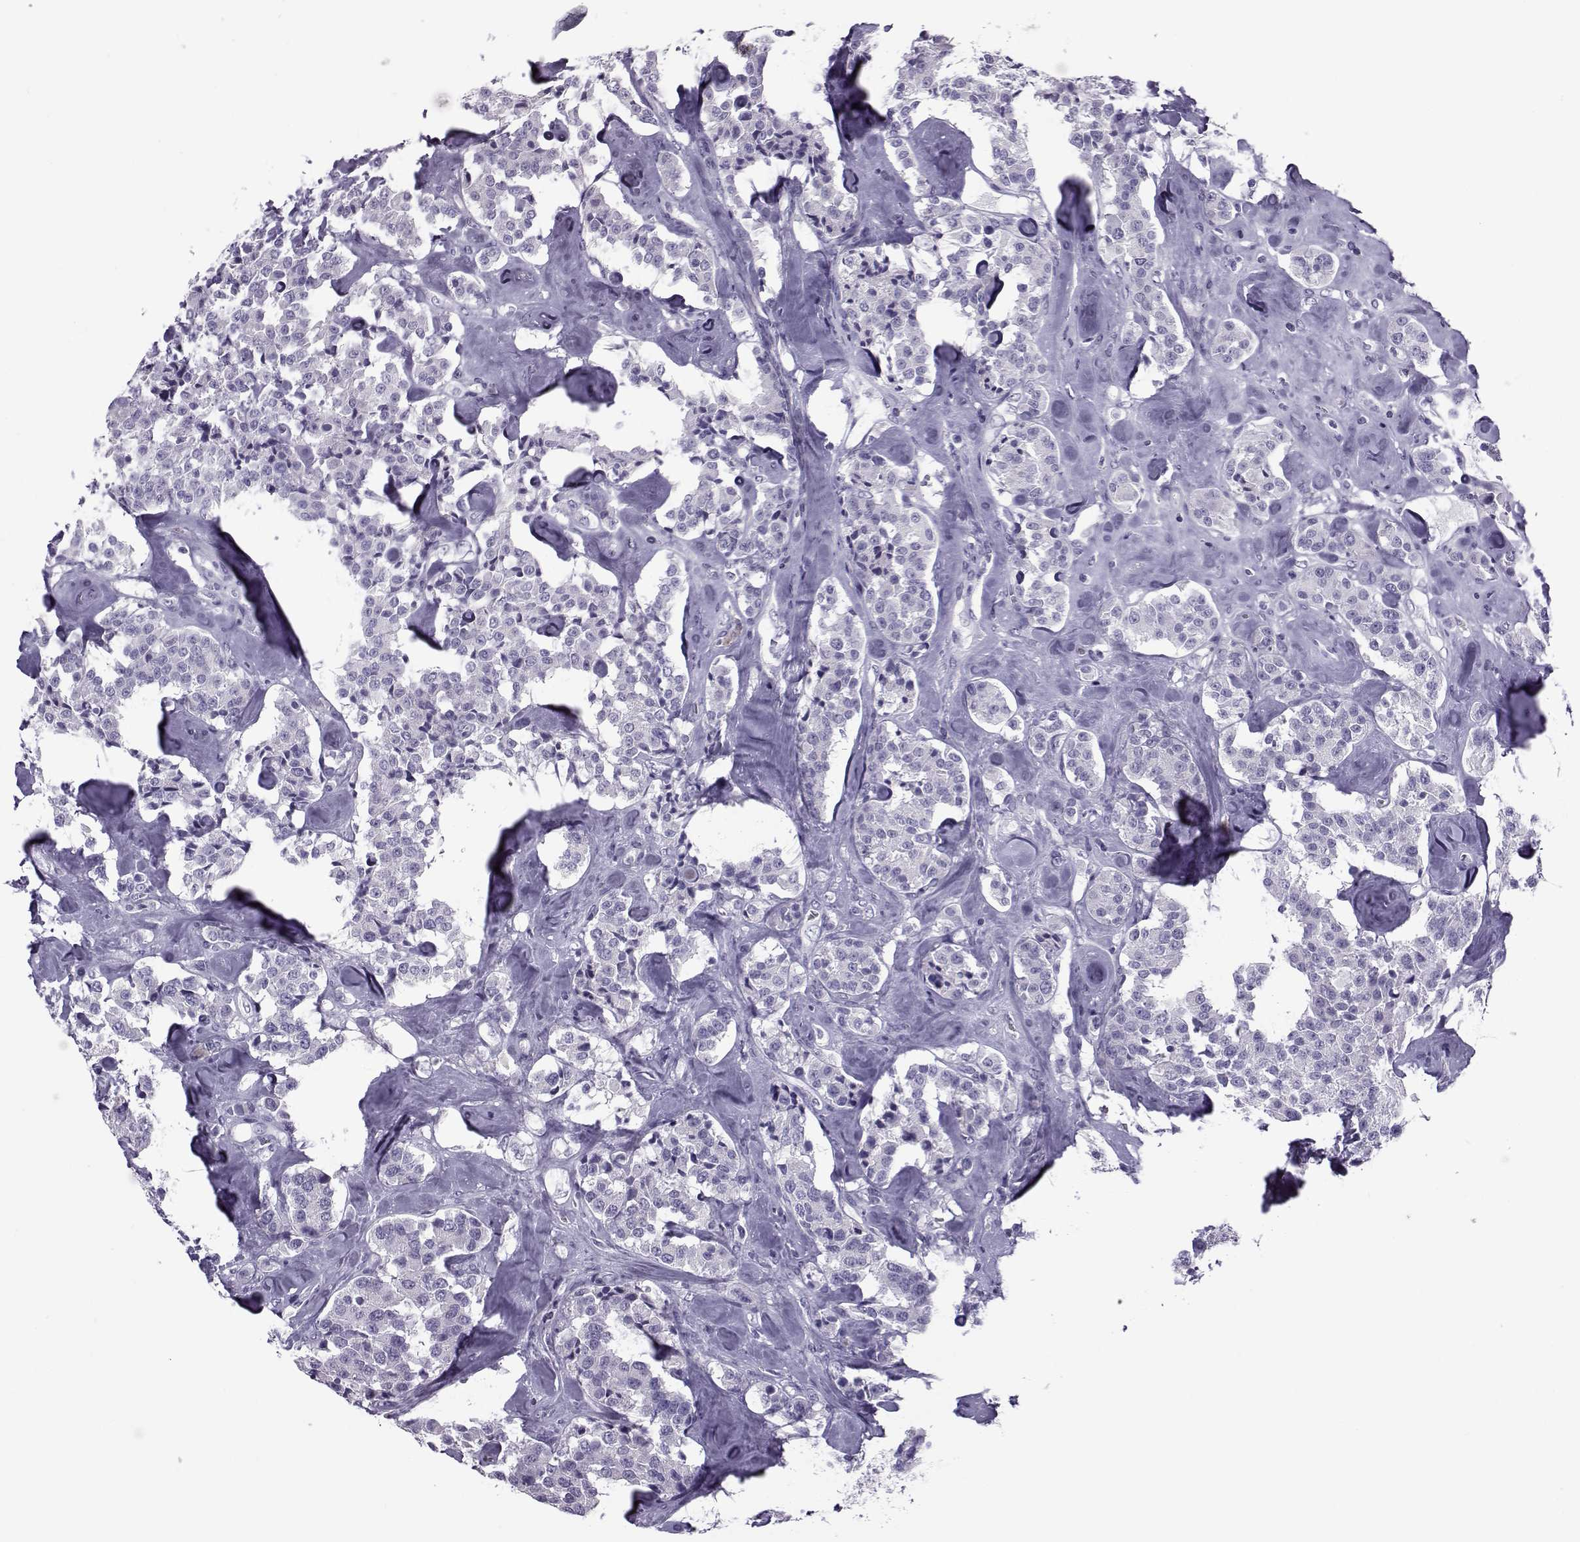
{"staining": {"intensity": "negative", "quantity": "none", "location": "none"}, "tissue": "carcinoid", "cell_type": "Tumor cells", "image_type": "cancer", "snomed": [{"axis": "morphology", "description": "Carcinoid, malignant, NOS"}, {"axis": "topography", "description": "Pancreas"}], "caption": "An image of human carcinoid (malignant) is negative for staining in tumor cells.", "gene": "OIP5", "patient": {"sex": "male", "age": 41}}